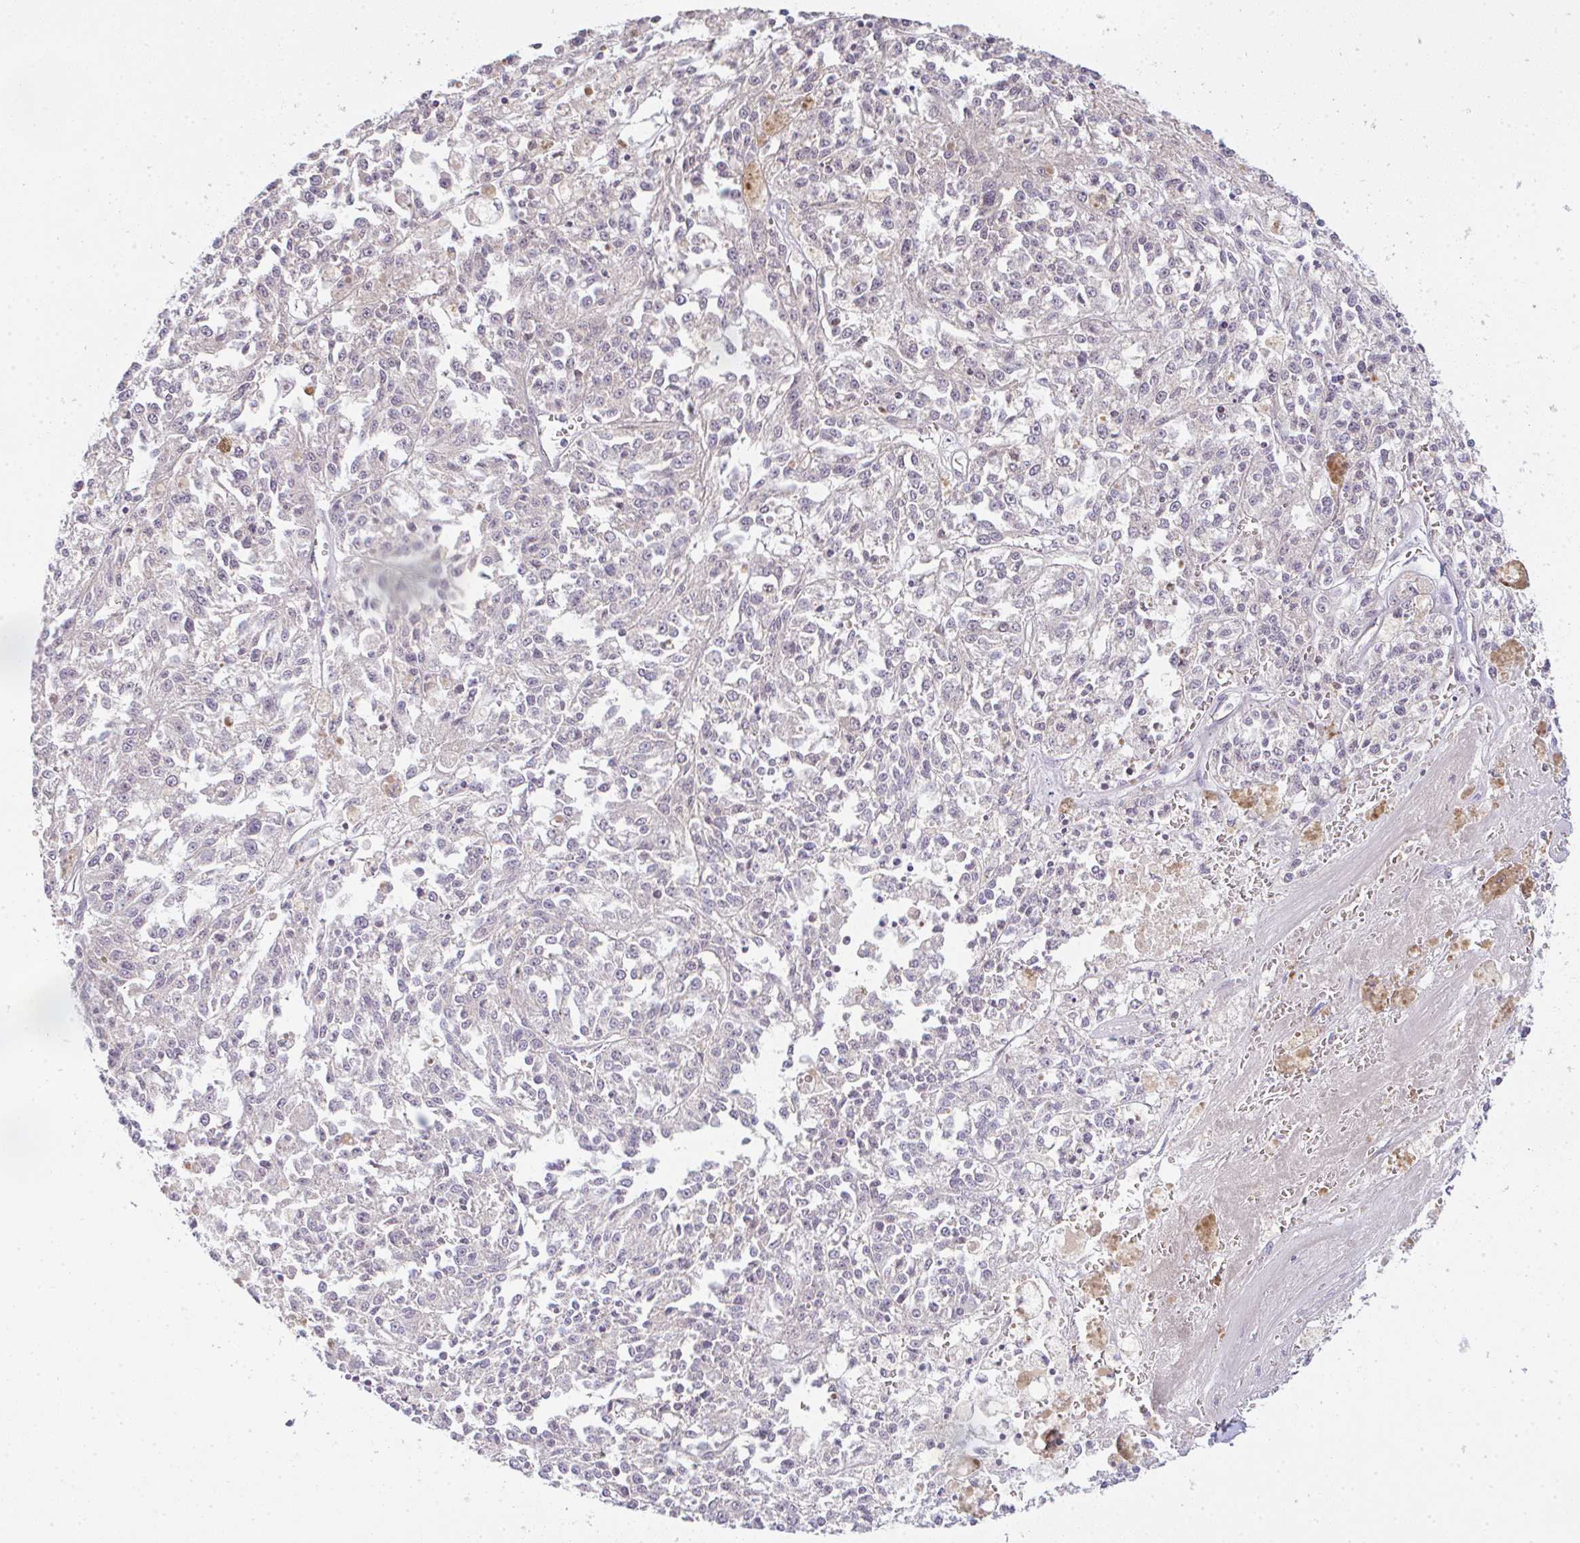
{"staining": {"intensity": "negative", "quantity": "none", "location": "none"}, "tissue": "melanoma", "cell_type": "Tumor cells", "image_type": "cancer", "snomed": [{"axis": "morphology", "description": "Malignant melanoma, NOS"}, {"axis": "topography", "description": "Skin"}], "caption": "Immunohistochemistry micrograph of neoplastic tissue: malignant melanoma stained with DAB (3,3'-diaminobenzidine) shows no significant protein expression in tumor cells.", "gene": "CSE1L", "patient": {"sex": "female", "age": 64}}